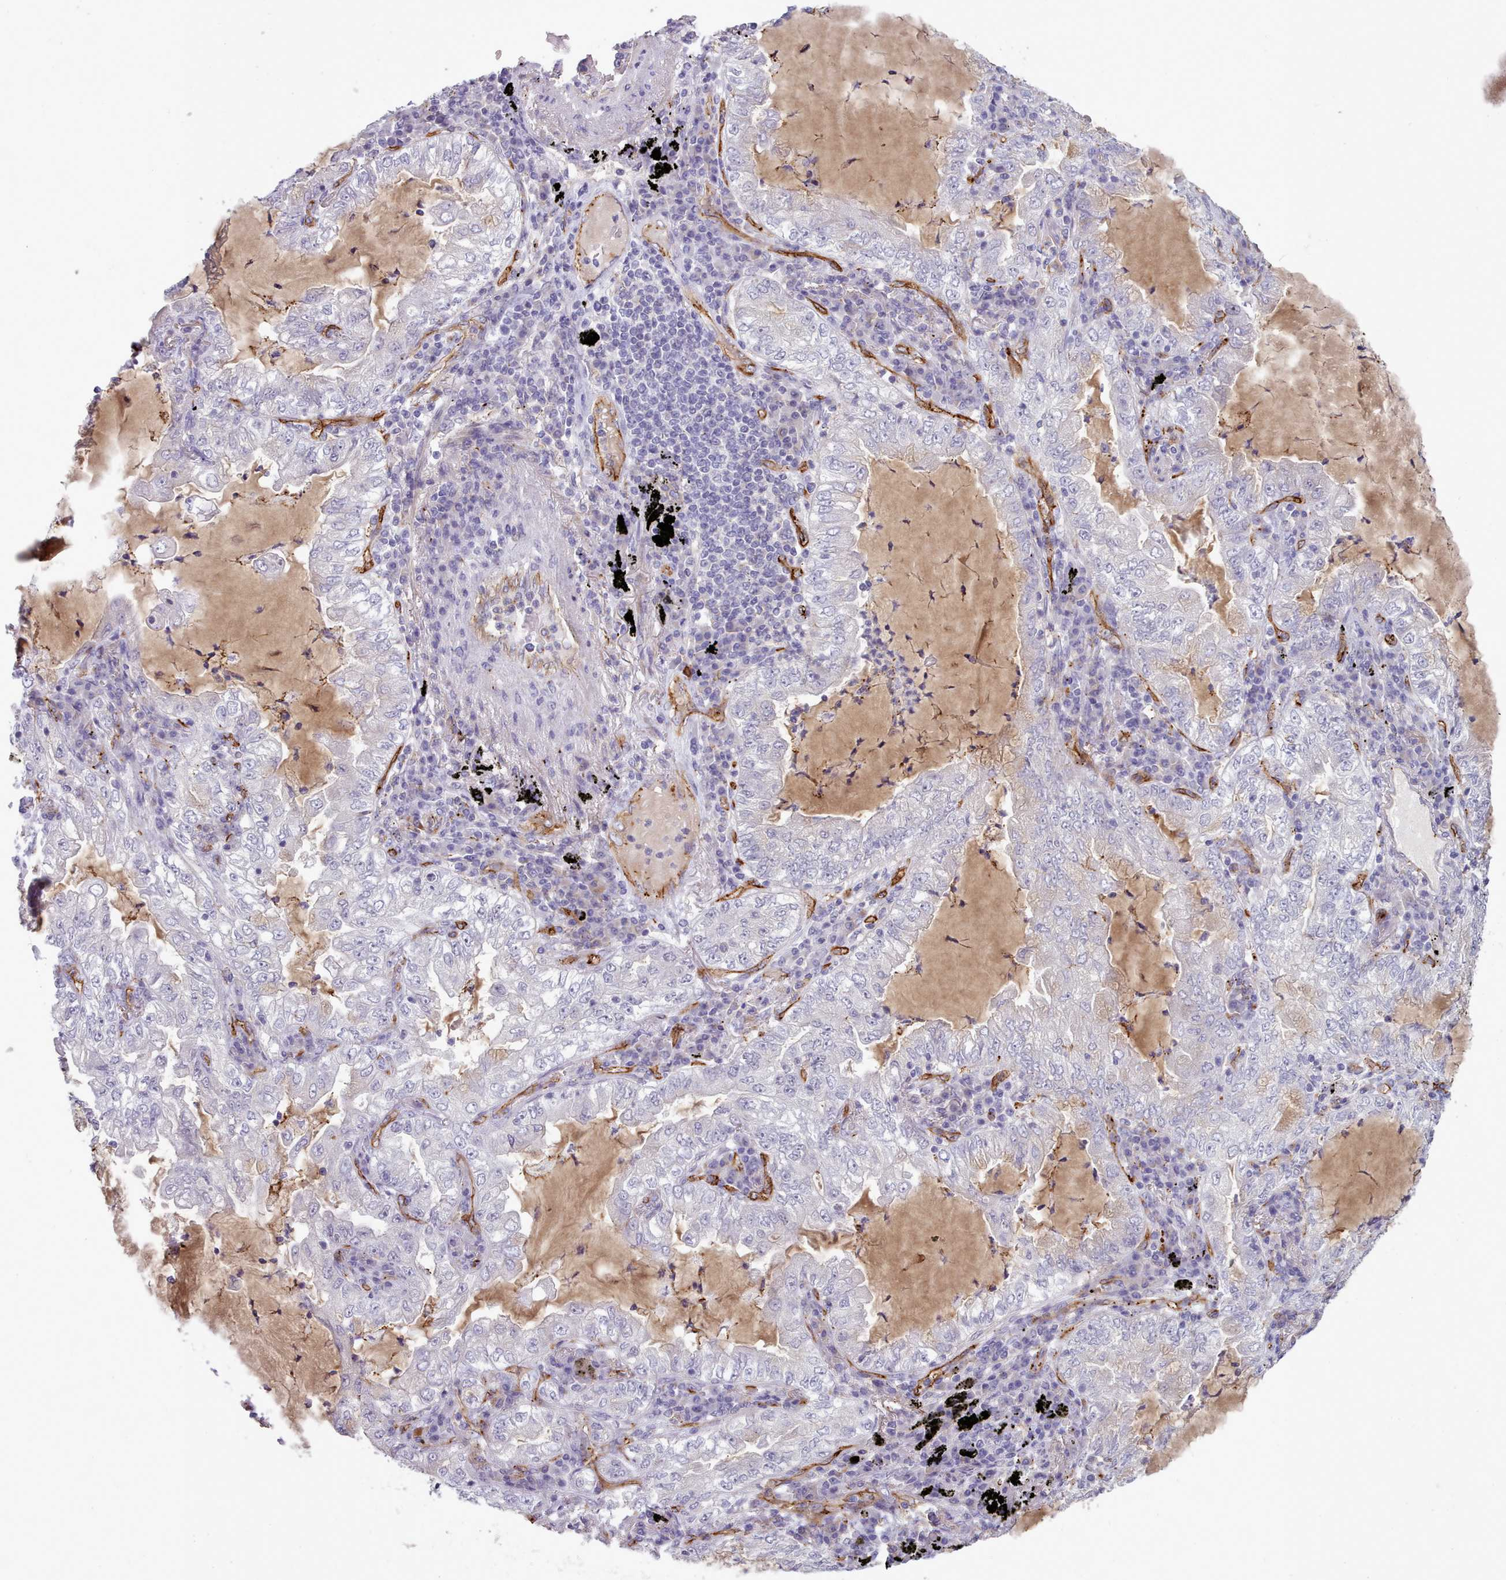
{"staining": {"intensity": "negative", "quantity": "none", "location": "none"}, "tissue": "lung cancer", "cell_type": "Tumor cells", "image_type": "cancer", "snomed": [{"axis": "morphology", "description": "Adenocarcinoma, NOS"}, {"axis": "topography", "description": "Lung"}], "caption": "Lung cancer stained for a protein using immunohistochemistry demonstrates no staining tumor cells.", "gene": "CD300LF", "patient": {"sex": "female", "age": 73}}